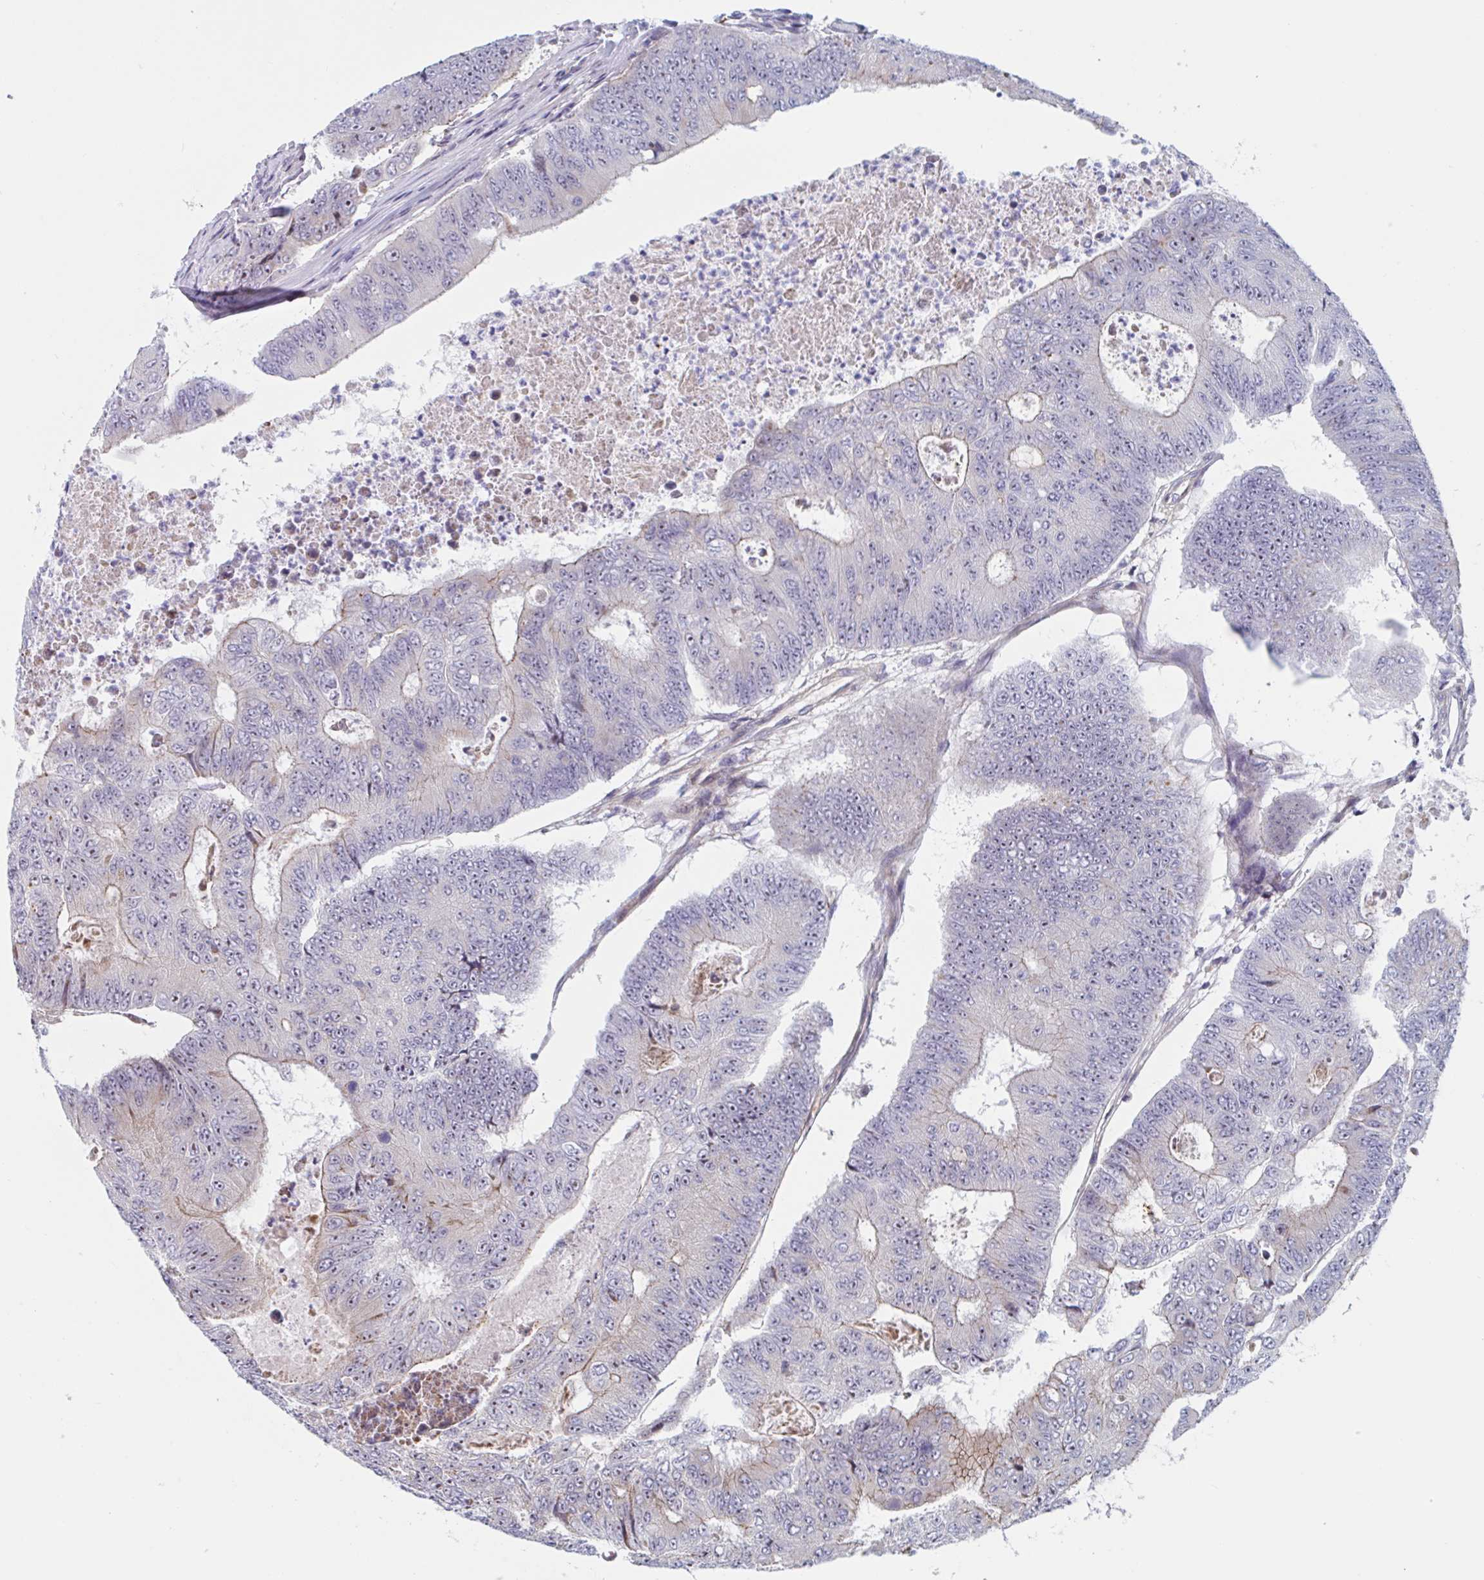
{"staining": {"intensity": "weak", "quantity": "<25%", "location": "cytoplasmic/membranous"}, "tissue": "colorectal cancer", "cell_type": "Tumor cells", "image_type": "cancer", "snomed": [{"axis": "morphology", "description": "Adenocarcinoma, NOS"}, {"axis": "topography", "description": "Colon"}], "caption": "A high-resolution image shows IHC staining of adenocarcinoma (colorectal), which demonstrates no significant expression in tumor cells.", "gene": "DUXA", "patient": {"sex": "female", "age": 48}}